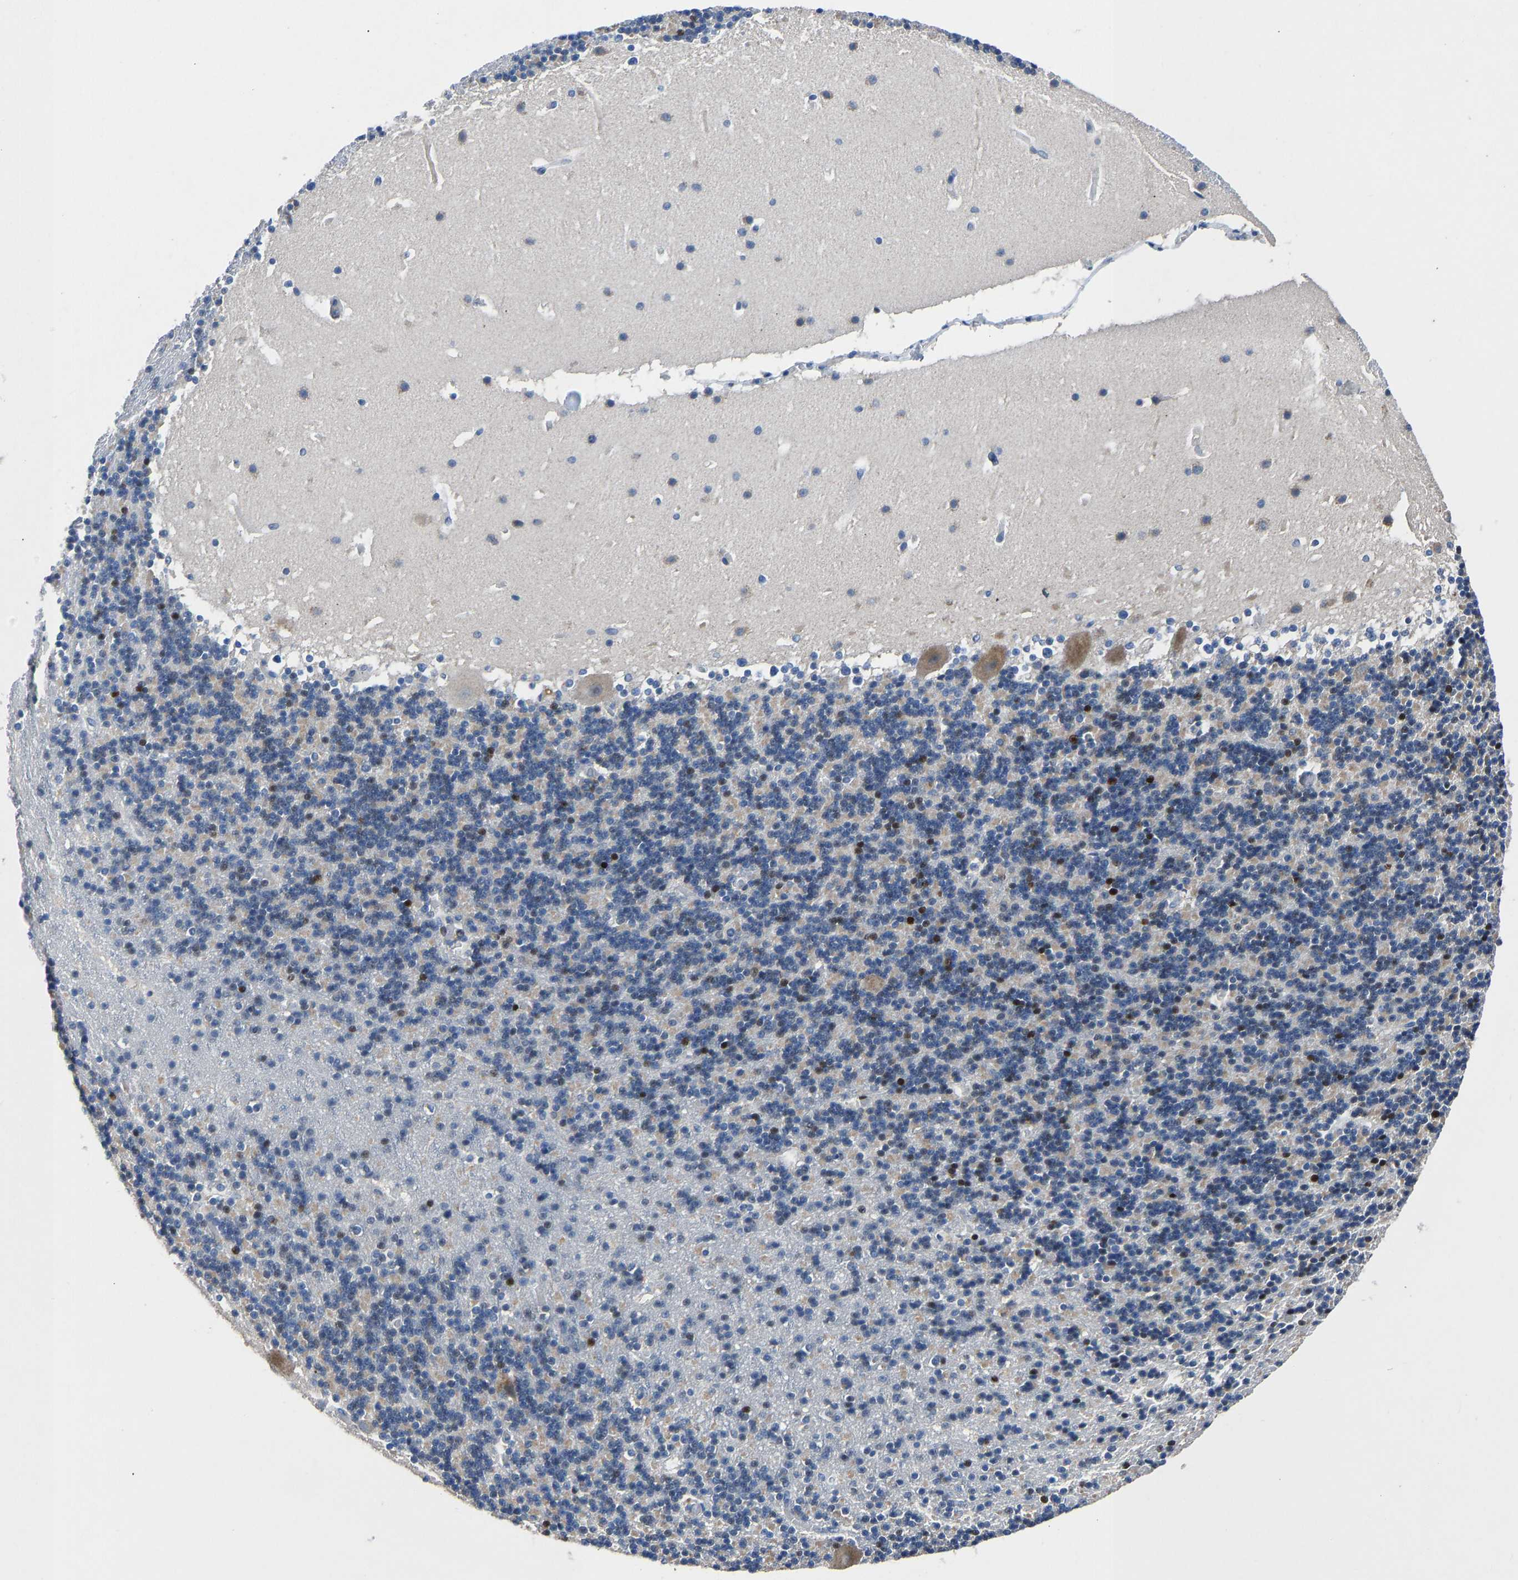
{"staining": {"intensity": "moderate", "quantity": "<25%", "location": "nuclear"}, "tissue": "cerebellum", "cell_type": "Cells in granular layer", "image_type": "normal", "snomed": [{"axis": "morphology", "description": "Normal tissue, NOS"}, {"axis": "topography", "description": "Cerebellum"}], "caption": "Protein analysis of benign cerebellum exhibits moderate nuclear positivity in approximately <25% of cells in granular layer. (Stains: DAB (3,3'-diaminobenzidine) in brown, nuclei in blue, Microscopy: brightfield microscopy at high magnification).", "gene": "EGR1", "patient": {"sex": "male", "age": 45}}